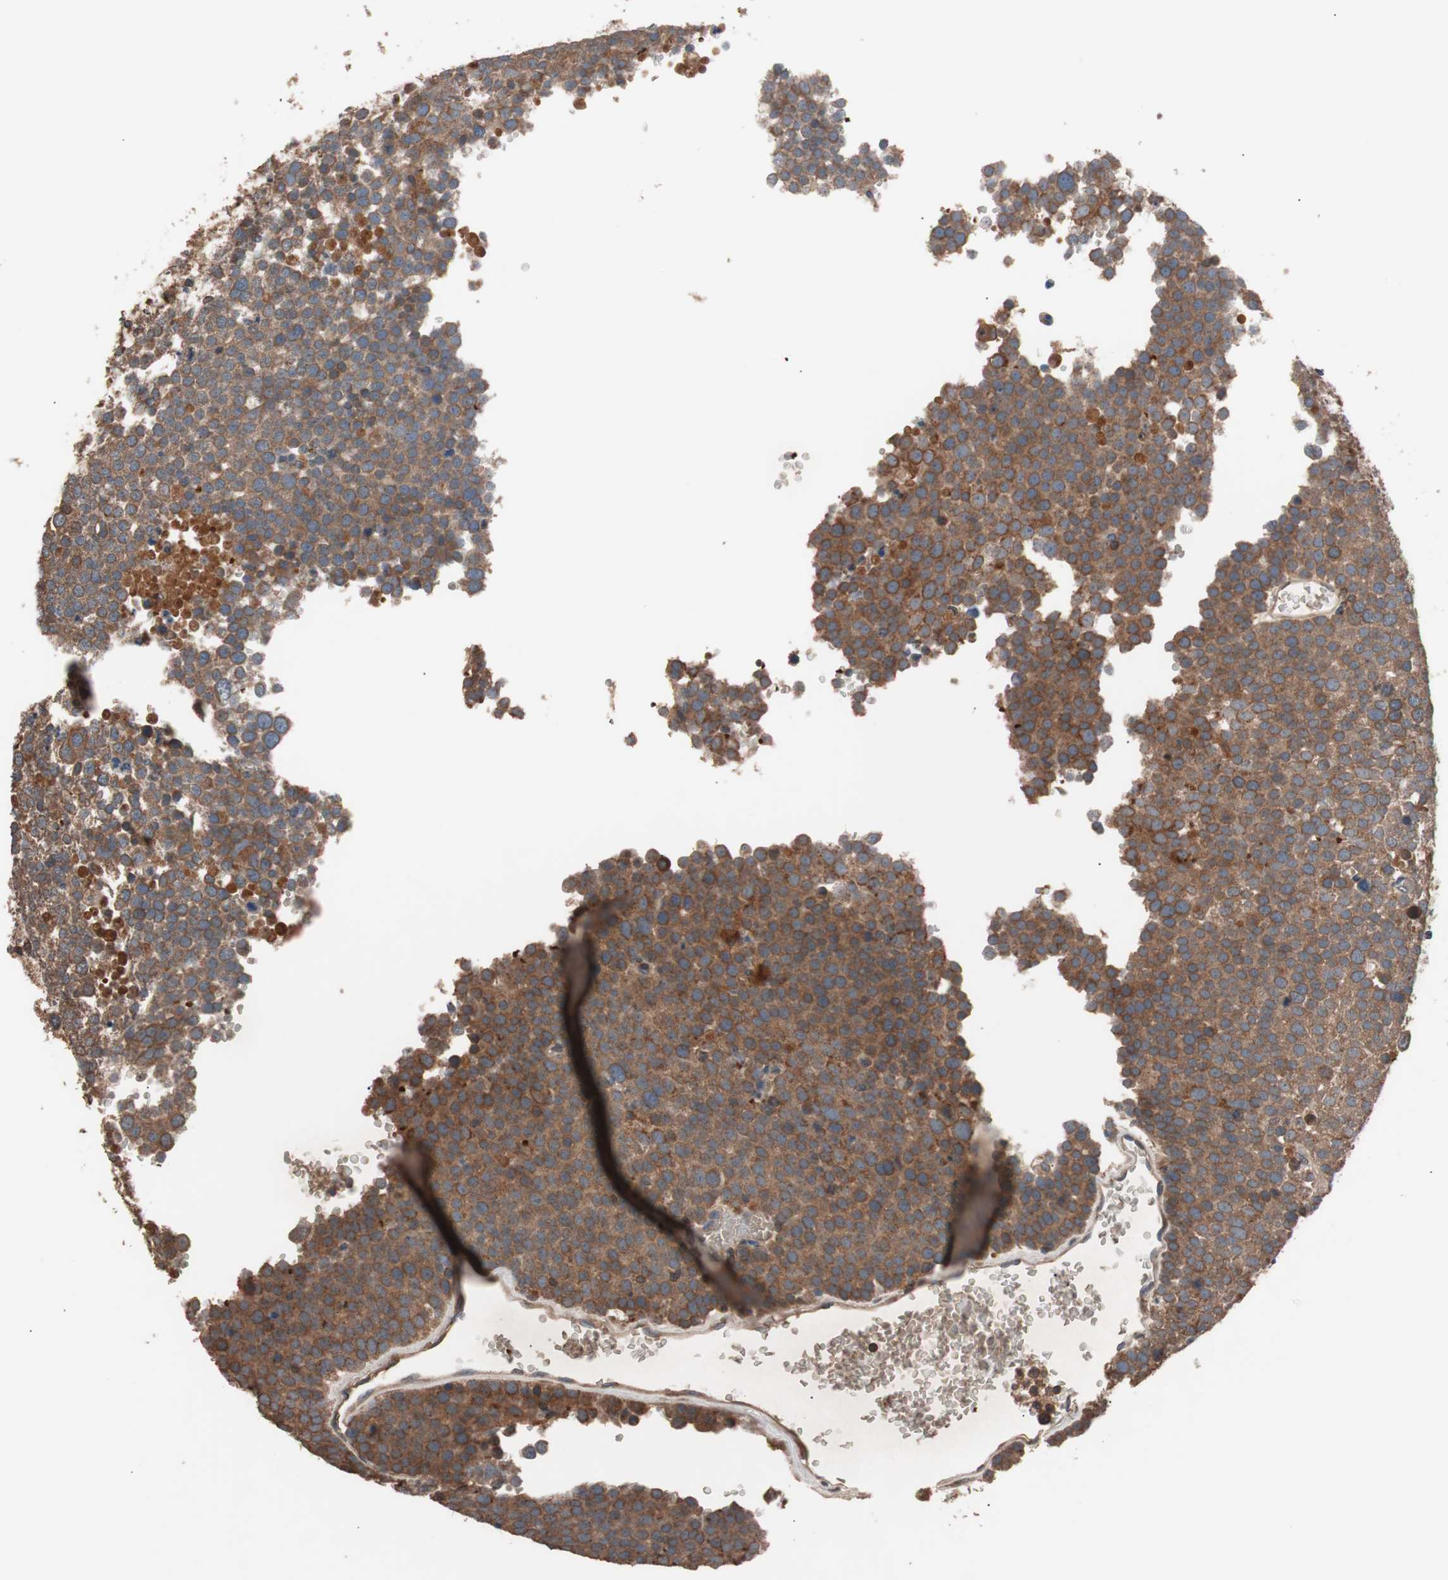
{"staining": {"intensity": "moderate", "quantity": ">75%", "location": "cytoplasmic/membranous"}, "tissue": "testis cancer", "cell_type": "Tumor cells", "image_type": "cancer", "snomed": [{"axis": "morphology", "description": "Seminoma, NOS"}, {"axis": "topography", "description": "Testis"}], "caption": "Protein expression analysis of human testis seminoma reveals moderate cytoplasmic/membranous positivity in approximately >75% of tumor cells.", "gene": "GLYCTK", "patient": {"sex": "male", "age": 71}}